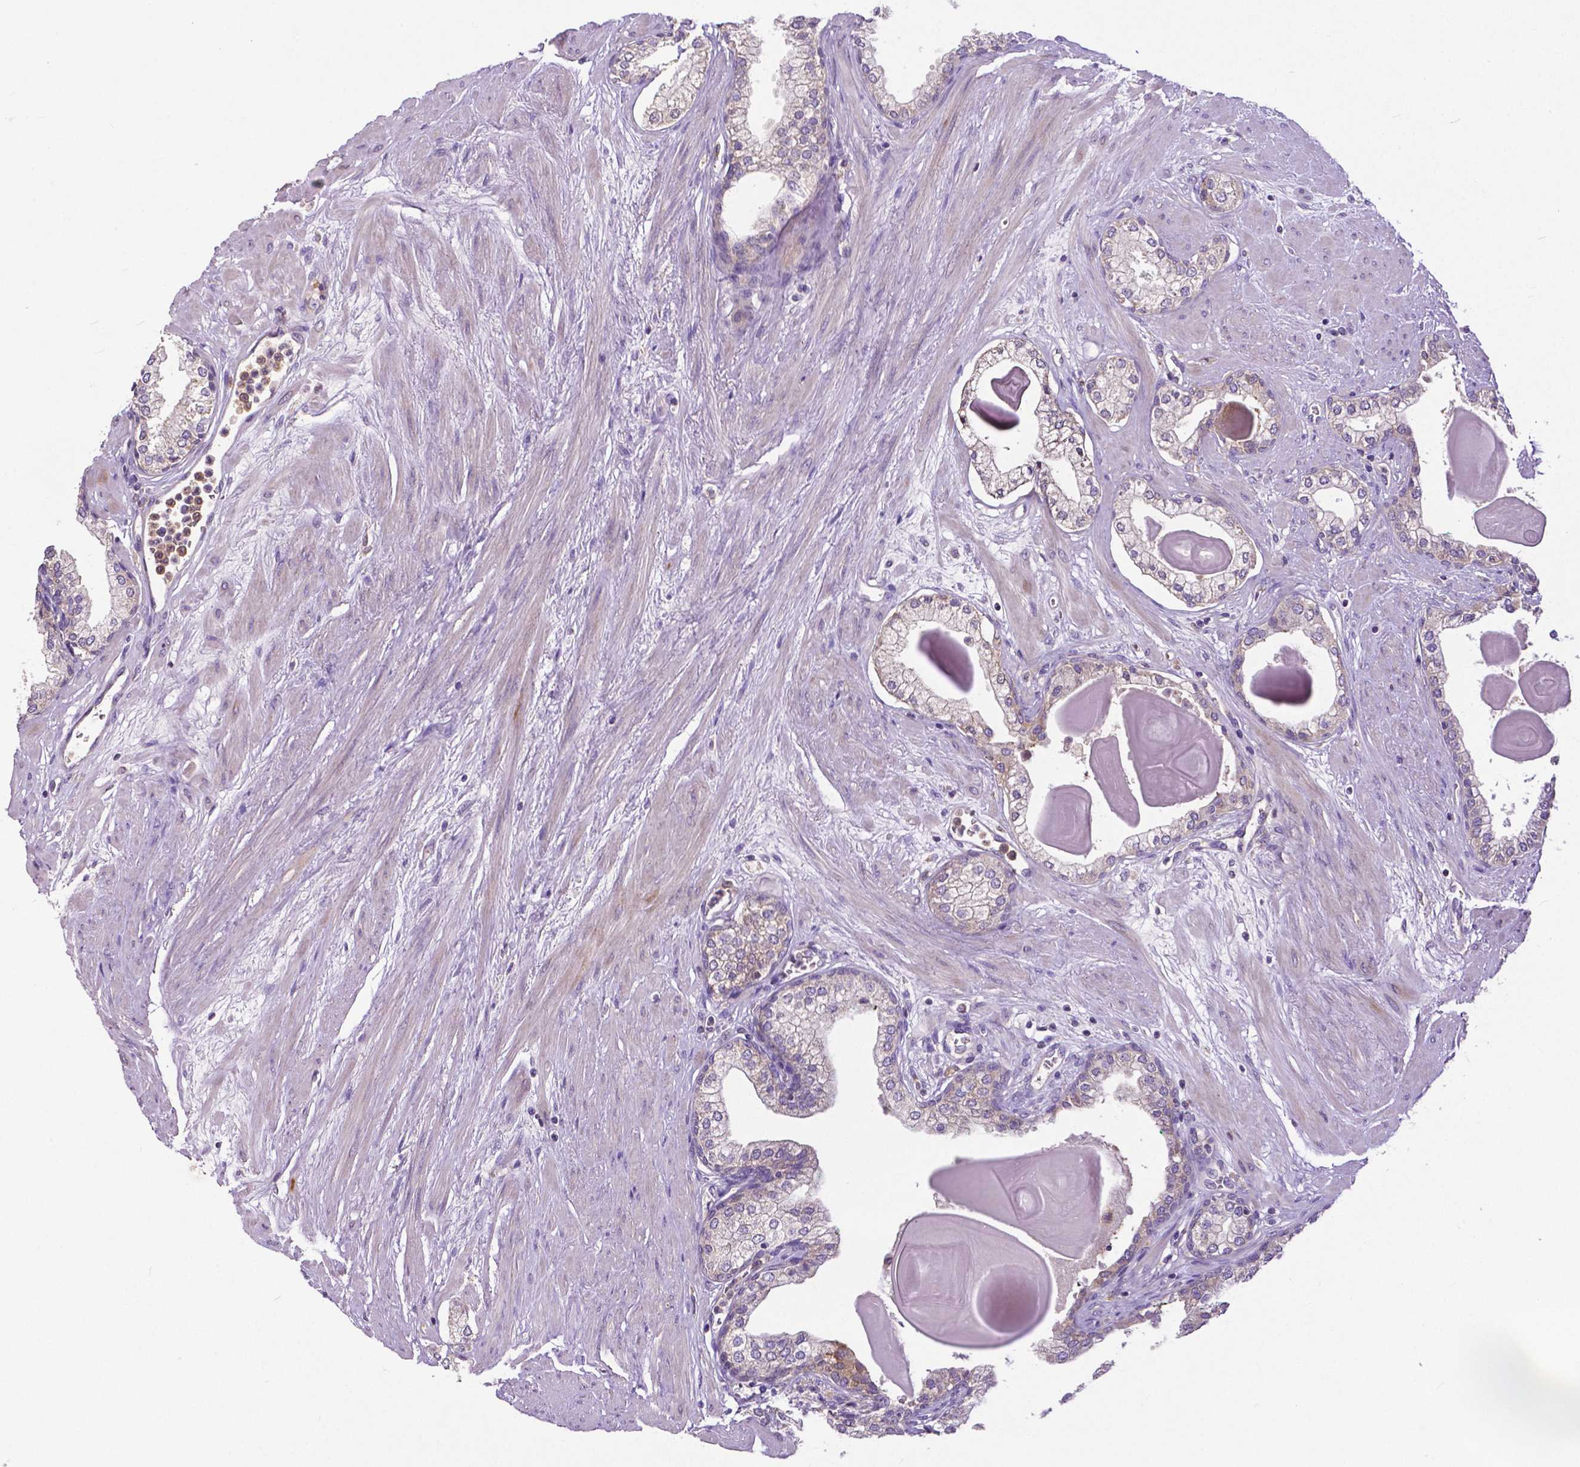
{"staining": {"intensity": "negative", "quantity": "none", "location": "none"}, "tissue": "prostate cancer", "cell_type": "Tumor cells", "image_type": "cancer", "snomed": [{"axis": "morphology", "description": "Adenocarcinoma, Low grade"}, {"axis": "topography", "description": "Prostate"}], "caption": "High magnification brightfield microscopy of prostate cancer (adenocarcinoma (low-grade)) stained with DAB (3,3'-diaminobenzidine) (brown) and counterstained with hematoxylin (blue): tumor cells show no significant positivity. The staining is performed using DAB brown chromogen with nuclei counter-stained in using hematoxylin.", "gene": "DICER1", "patient": {"sex": "male", "age": 64}}